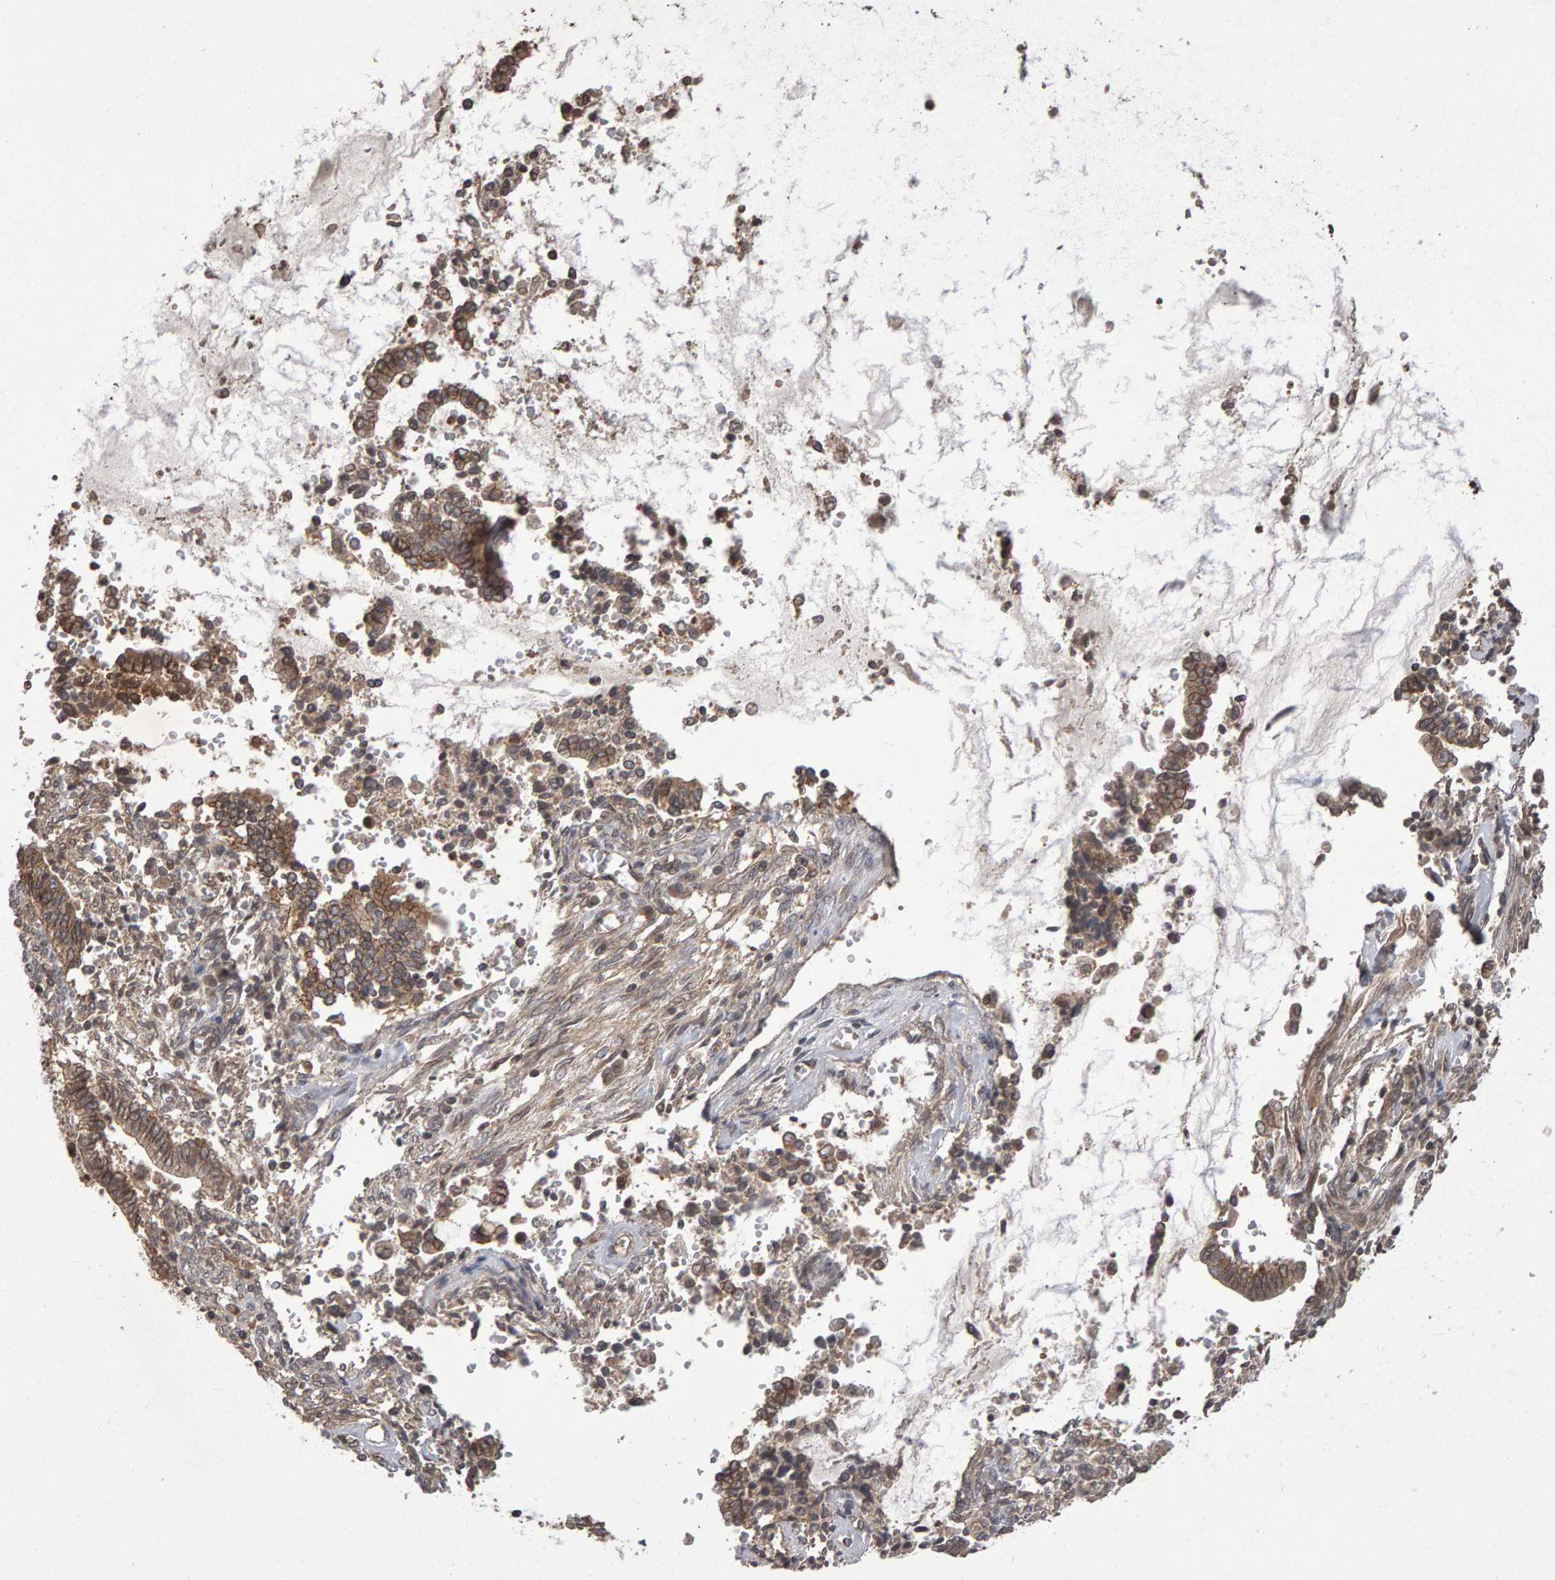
{"staining": {"intensity": "weak", "quantity": ">75%", "location": "cytoplasmic/membranous"}, "tissue": "cervical cancer", "cell_type": "Tumor cells", "image_type": "cancer", "snomed": [{"axis": "morphology", "description": "Adenocarcinoma, NOS"}, {"axis": "topography", "description": "Cervix"}], "caption": "A high-resolution histopathology image shows immunohistochemistry (IHC) staining of adenocarcinoma (cervical), which reveals weak cytoplasmic/membranous positivity in approximately >75% of tumor cells.", "gene": "SCRIB", "patient": {"sex": "female", "age": 44}}